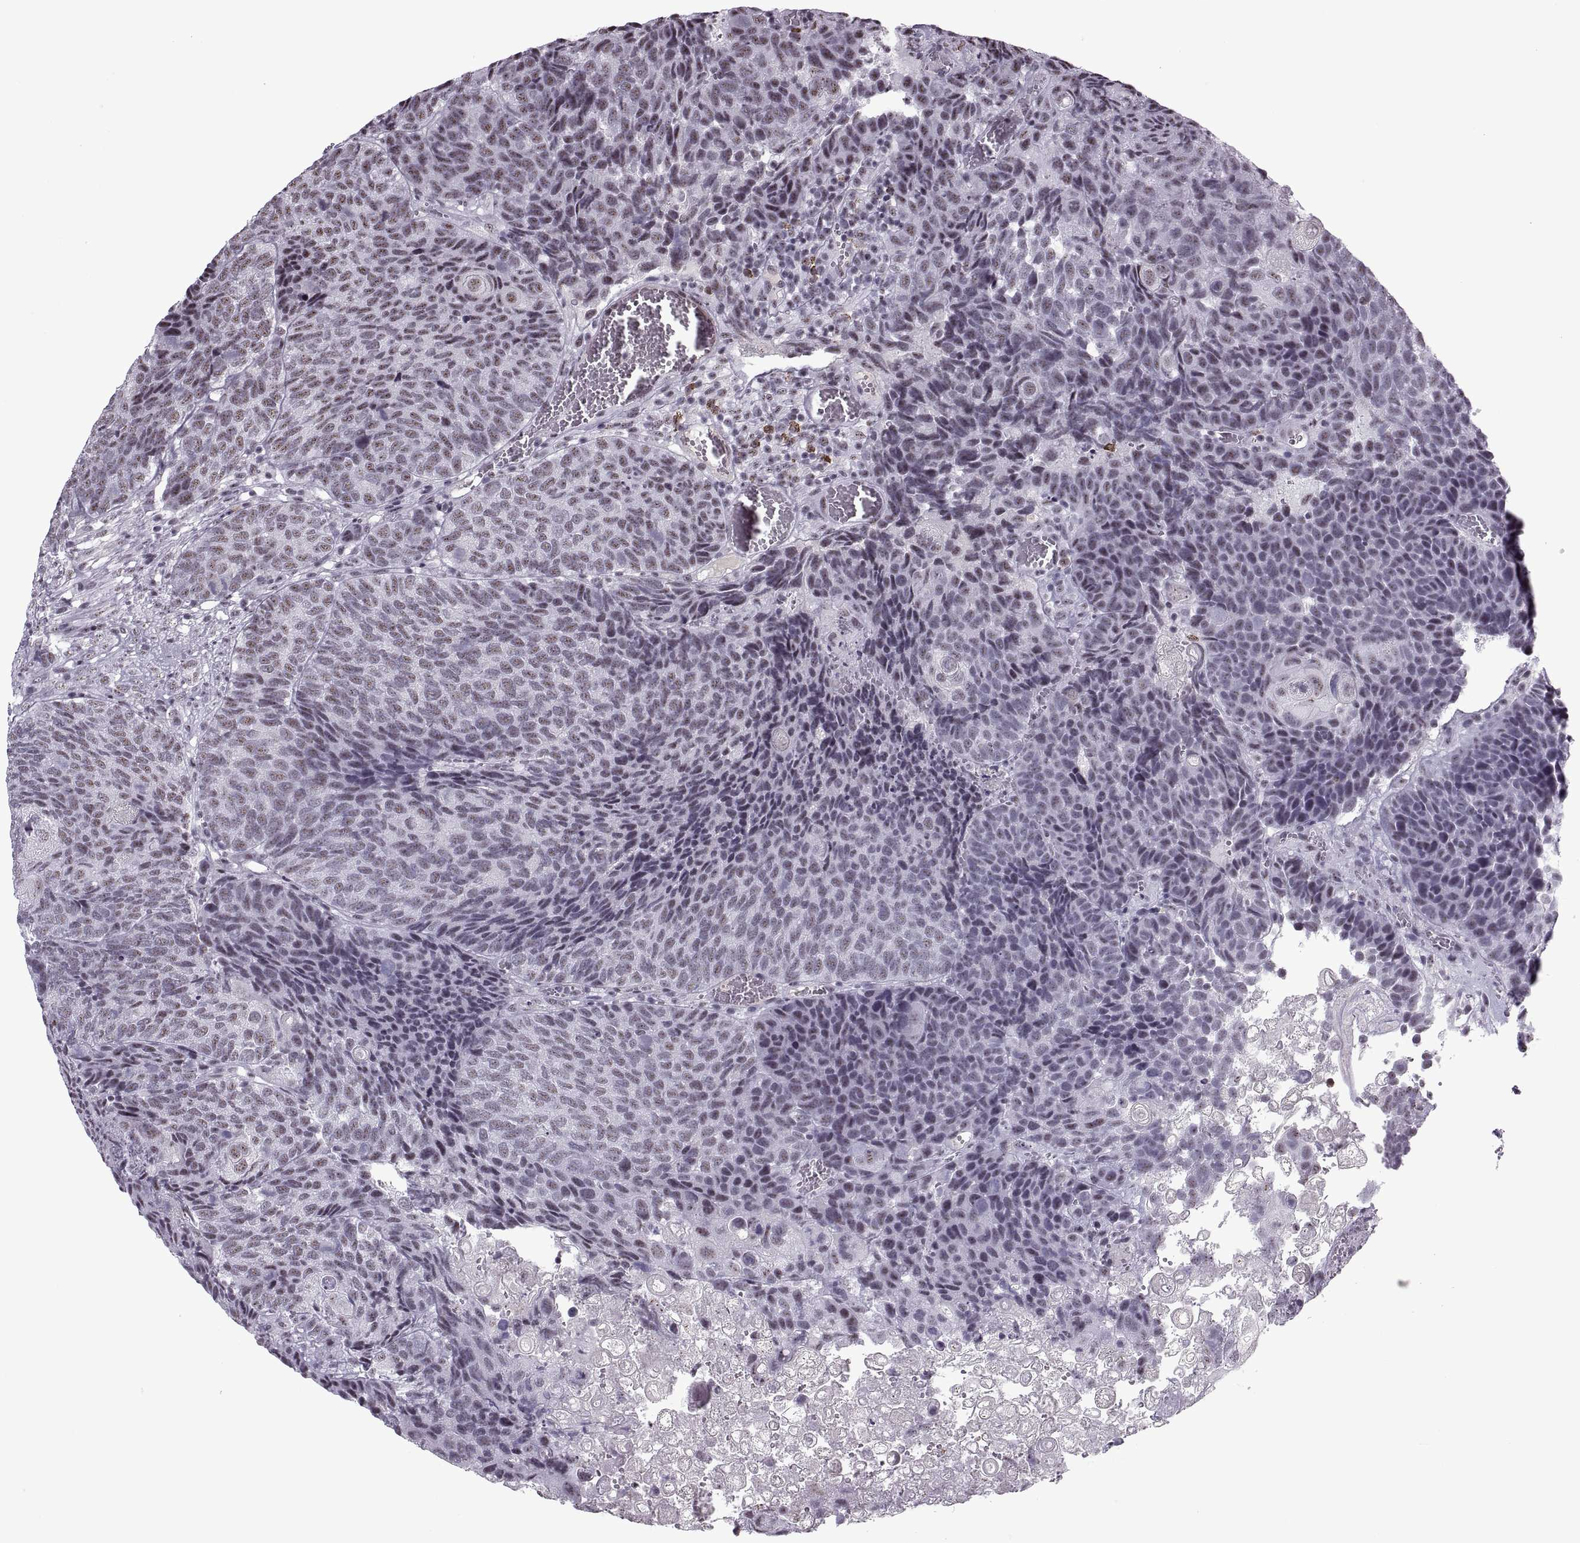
{"staining": {"intensity": "weak", "quantity": "25%-75%", "location": "nuclear"}, "tissue": "urothelial cancer", "cell_type": "Tumor cells", "image_type": "cancer", "snomed": [{"axis": "morphology", "description": "Urothelial carcinoma, Low grade"}, {"axis": "topography", "description": "Urinary bladder"}], "caption": "Protein expression analysis of human urothelial cancer reveals weak nuclear expression in about 25%-75% of tumor cells.", "gene": "MAGEA4", "patient": {"sex": "female", "age": 62}}